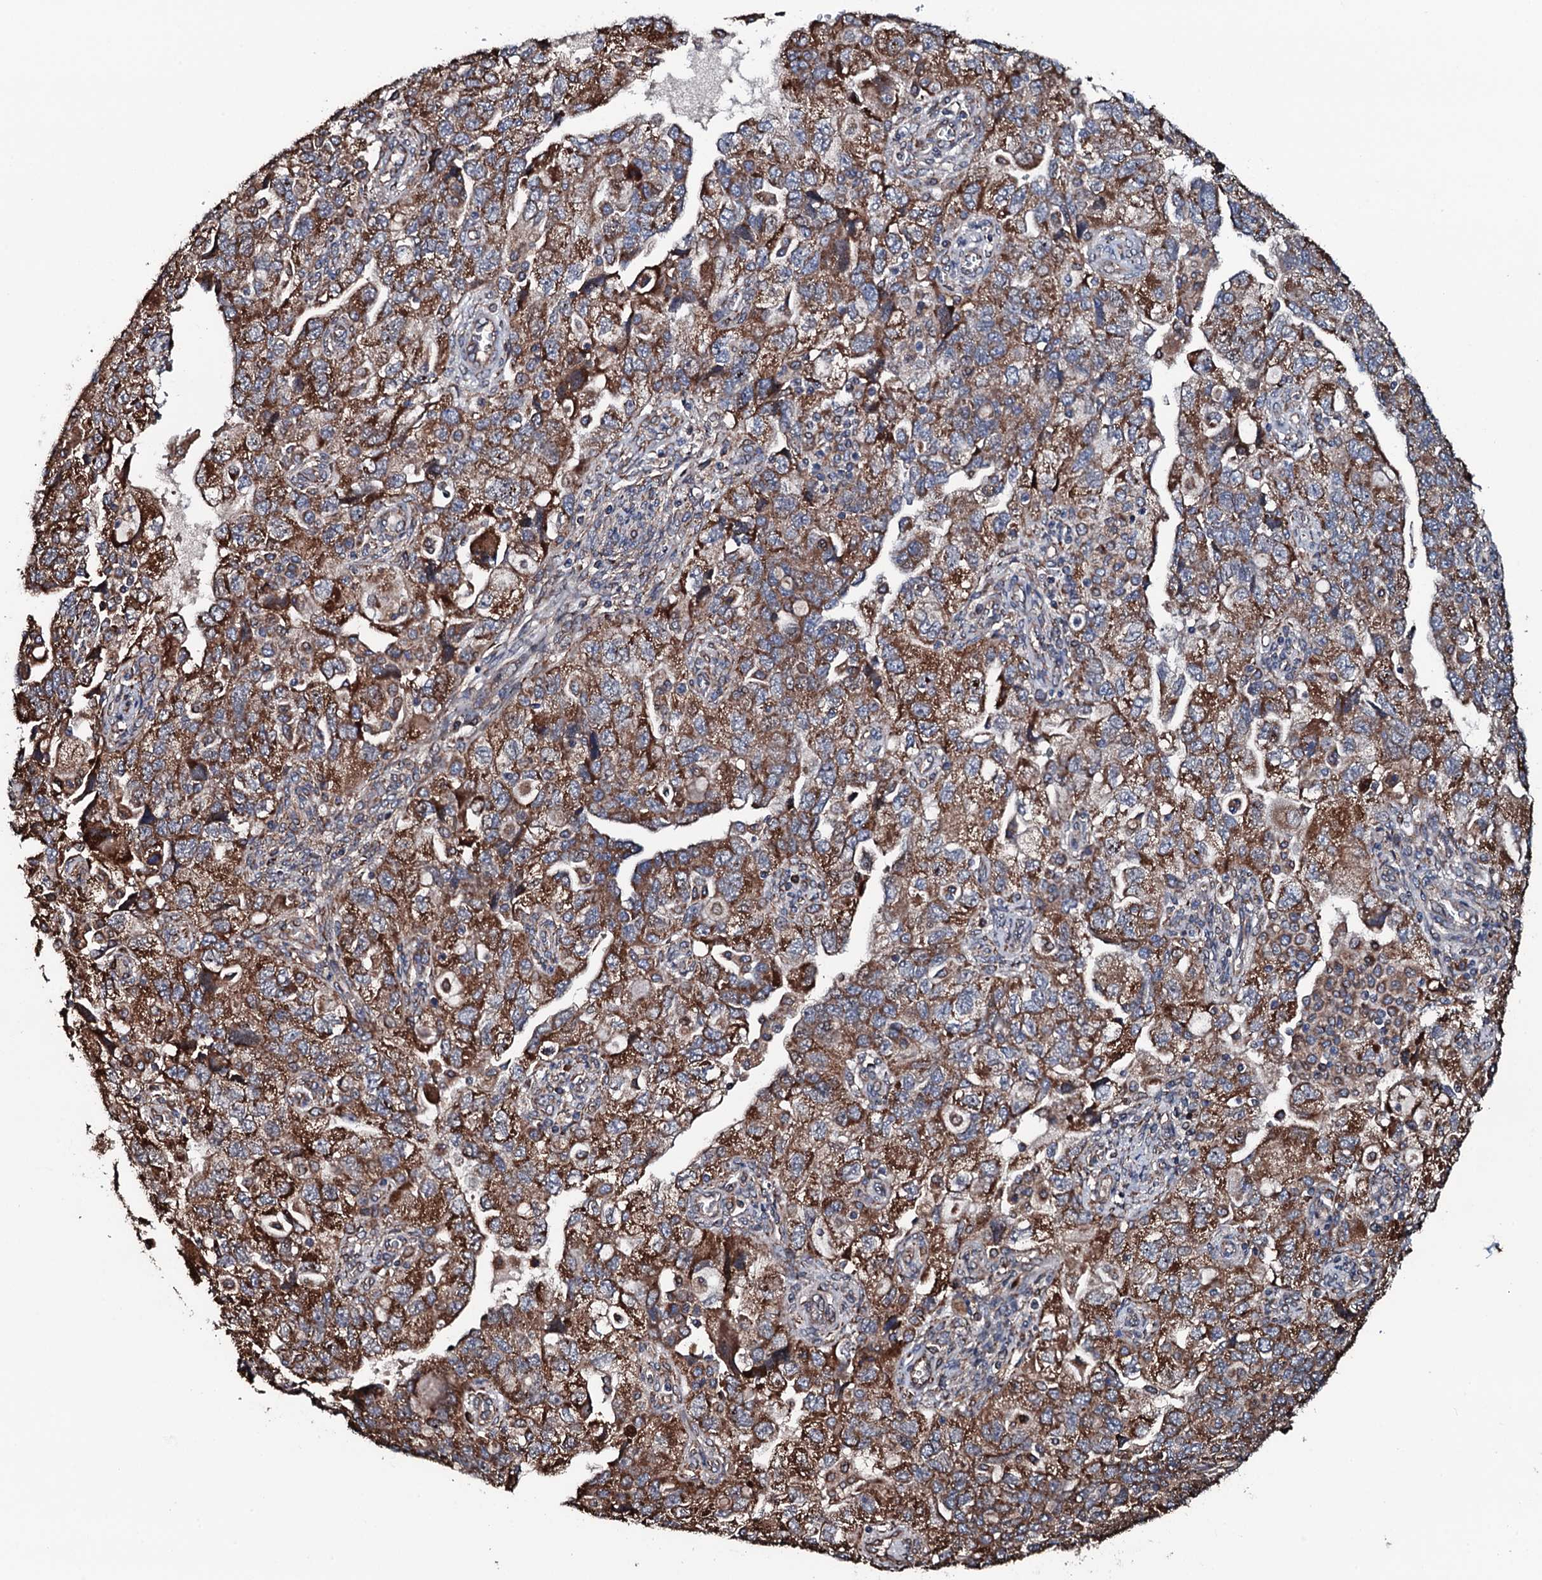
{"staining": {"intensity": "strong", "quantity": ">75%", "location": "cytoplasmic/membranous"}, "tissue": "ovarian cancer", "cell_type": "Tumor cells", "image_type": "cancer", "snomed": [{"axis": "morphology", "description": "Carcinoma, NOS"}, {"axis": "morphology", "description": "Cystadenocarcinoma, serous, NOS"}, {"axis": "topography", "description": "Ovary"}], "caption": "High-power microscopy captured an IHC histopathology image of serous cystadenocarcinoma (ovarian), revealing strong cytoplasmic/membranous positivity in about >75% of tumor cells.", "gene": "RAB12", "patient": {"sex": "female", "age": 69}}